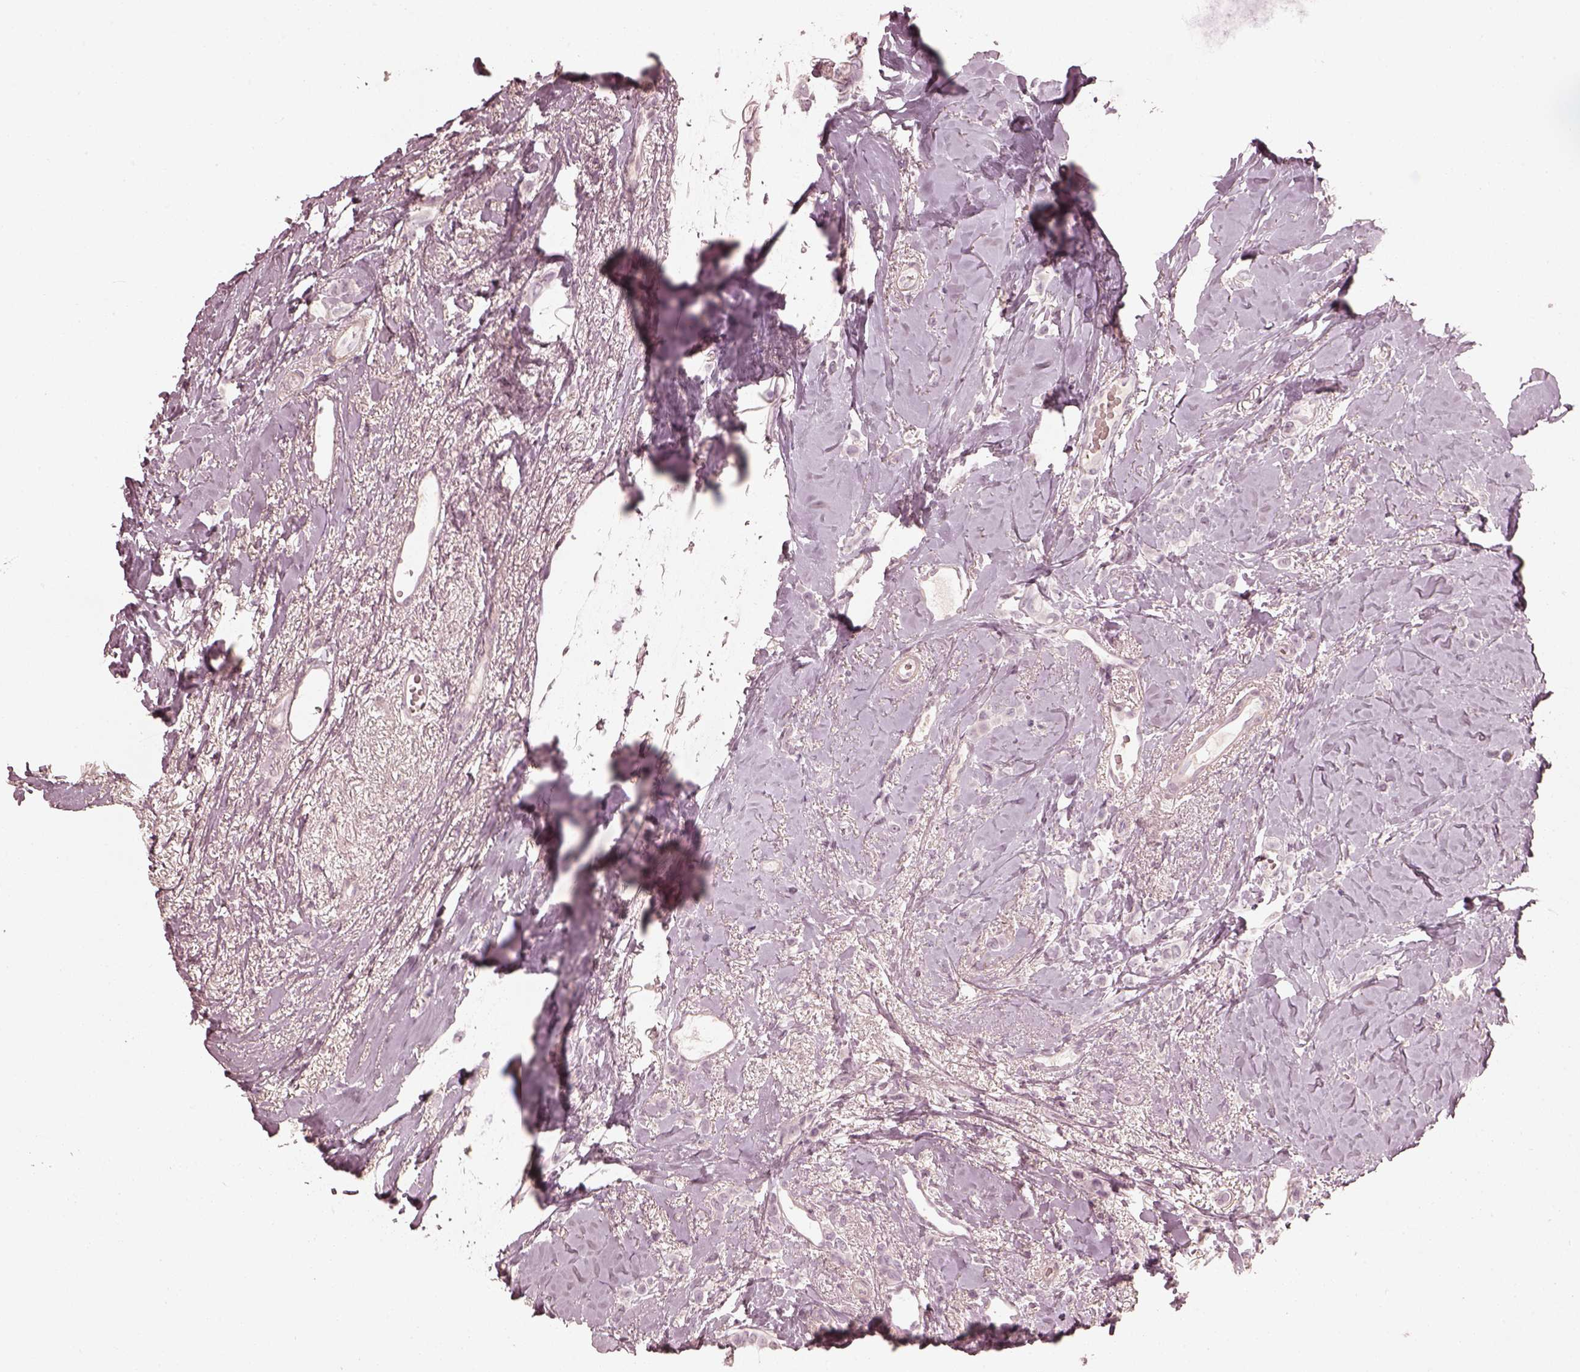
{"staining": {"intensity": "negative", "quantity": "none", "location": "none"}, "tissue": "breast cancer", "cell_type": "Tumor cells", "image_type": "cancer", "snomed": [{"axis": "morphology", "description": "Lobular carcinoma"}, {"axis": "topography", "description": "Breast"}], "caption": "This is an immunohistochemistry (IHC) image of breast cancer (lobular carcinoma). There is no expression in tumor cells.", "gene": "PRLHR", "patient": {"sex": "female", "age": 66}}